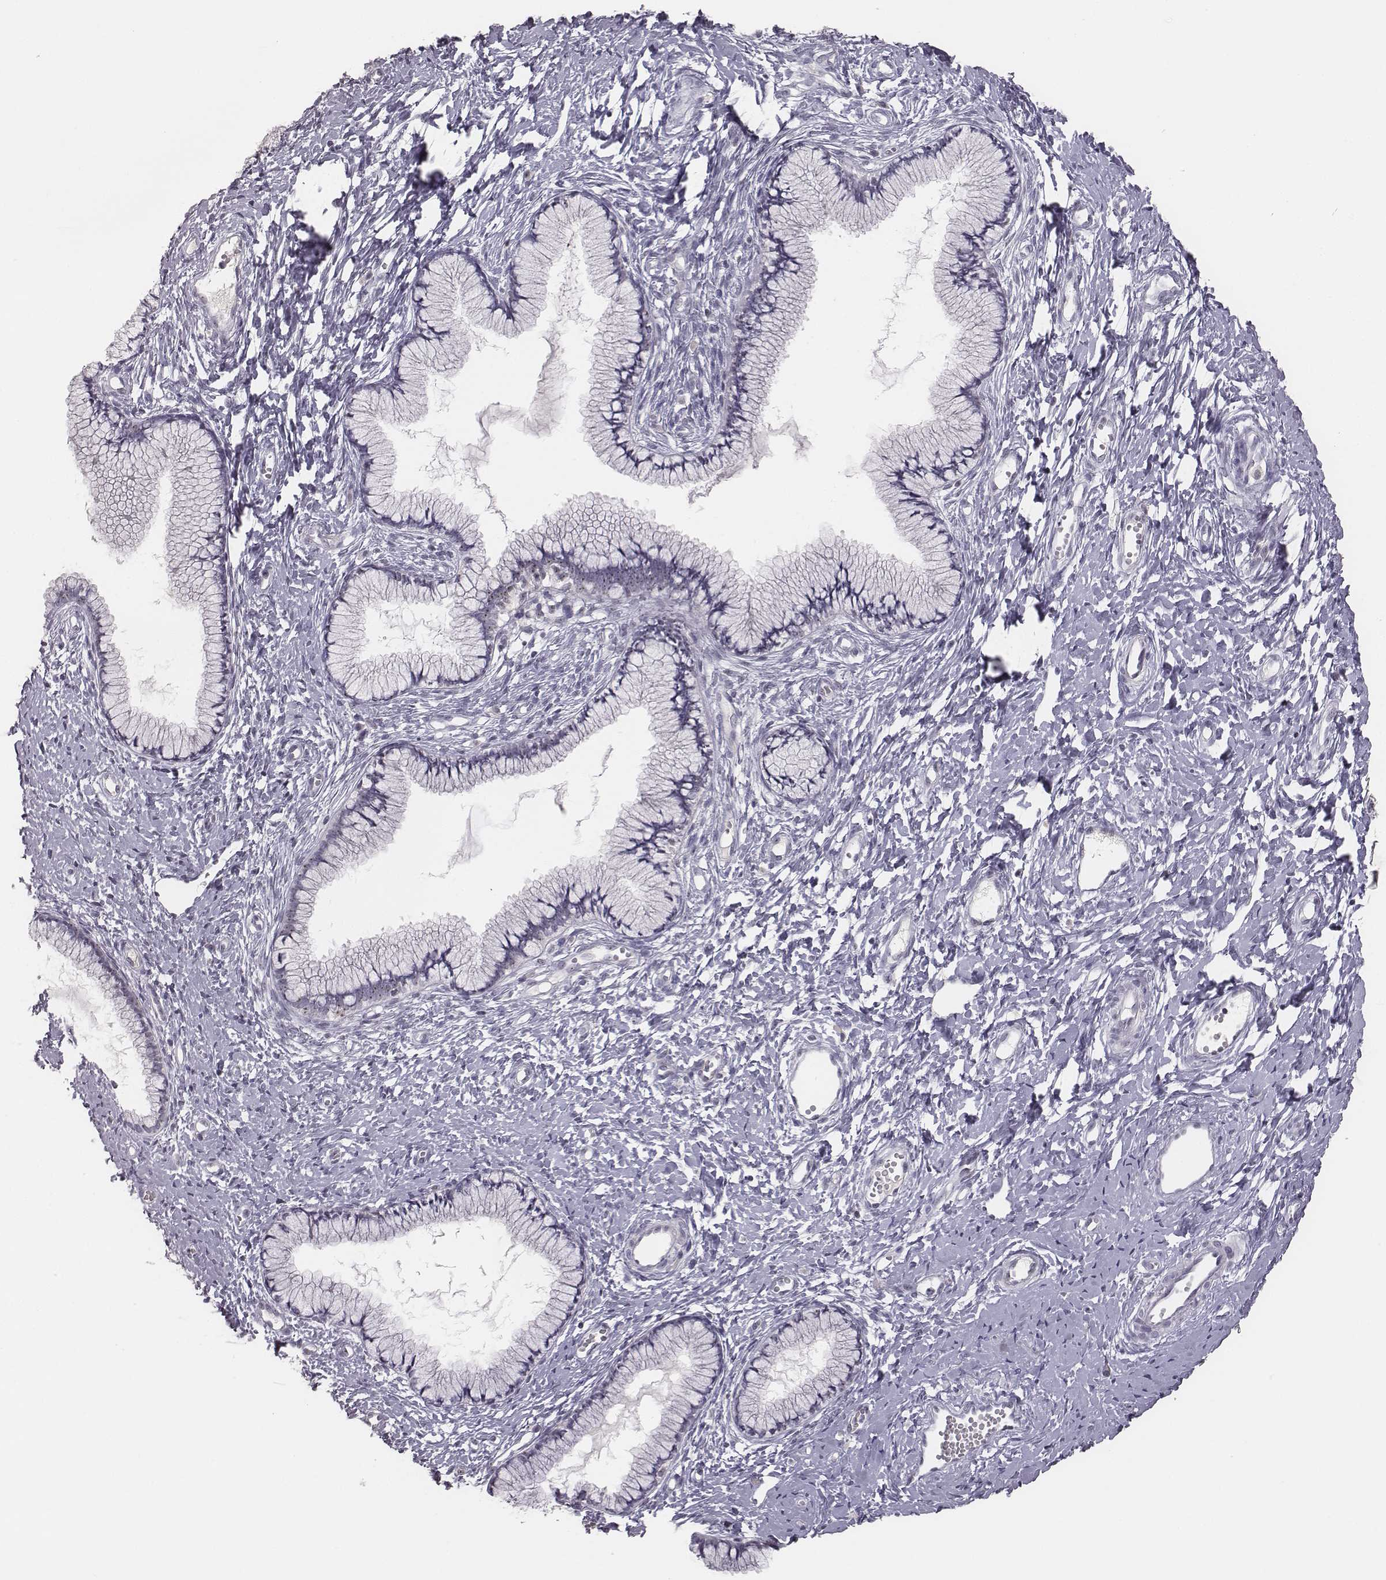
{"staining": {"intensity": "moderate", "quantity": "25%-75%", "location": "nuclear"}, "tissue": "cervix", "cell_type": "Glandular cells", "image_type": "normal", "snomed": [{"axis": "morphology", "description": "Normal tissue, NOS"}, {"axis": "topography", "description": "Cervix"}], "caption": "High-magnification brightfield microscopy of normal cervix stained with DAB (3,3'-diaminobenzidine) (brown) and counterstained with hematoxylin (blue). glandular cells exhibit moderate nuclear expression is identified in approximately25%-75% of cells.", "gene": "NIFK", "patient": {"sex": "female", "age": 40}}